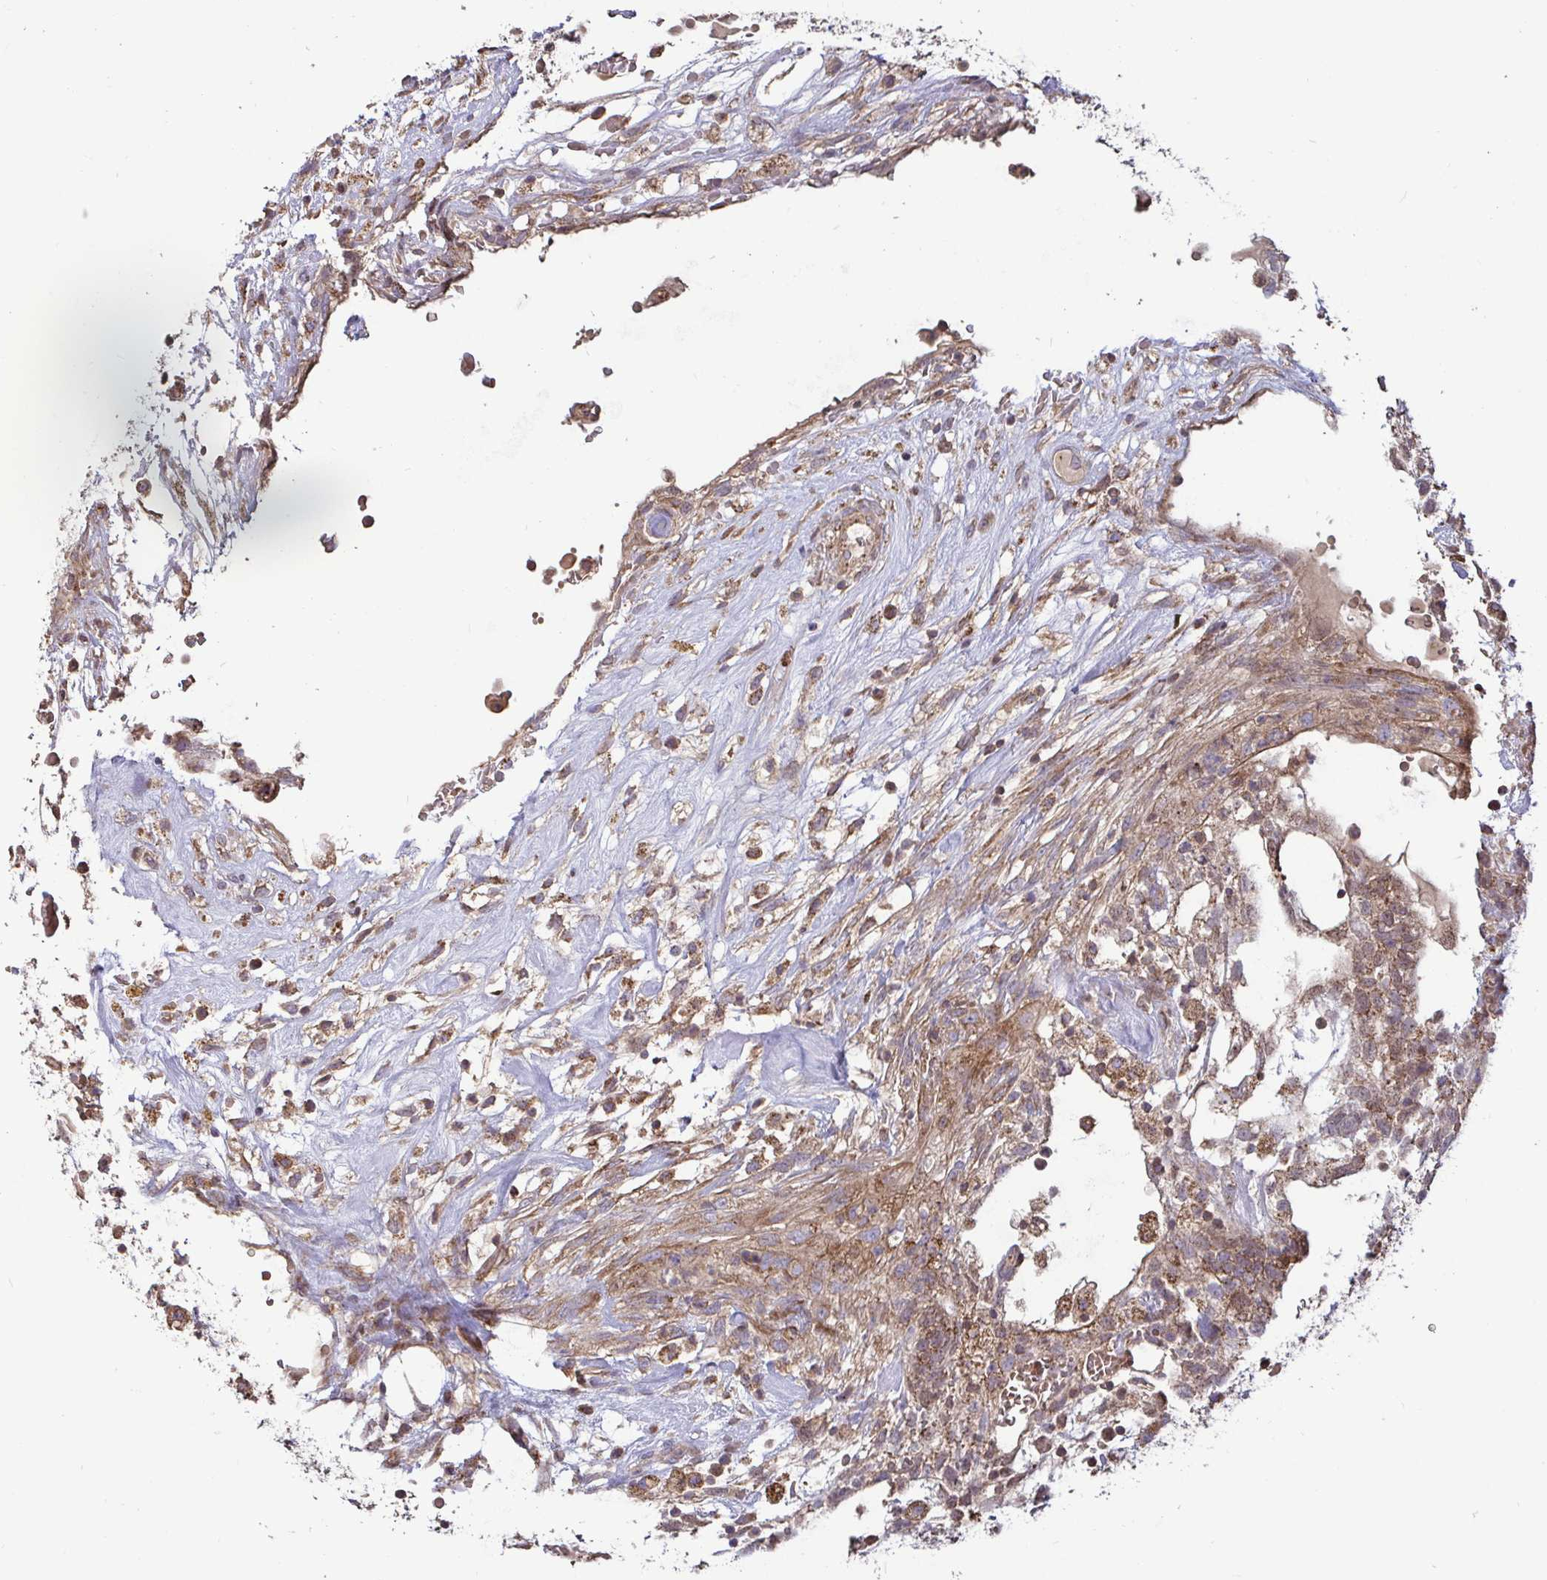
{"staining": {"intensity": "moderate", "quantity": ">75%", "location": "cytoplasmic/membranous"}, "tissue": "testis cancer", "cell_type": "Tumor cells", "image_type": "cancer", "snomed": [{"axis": "morphology", "description": "Carcinoma, Embryonal, NOS"}, {"axis": "topography", "description": "Testis"}], "caption": "This photomicrograph exhibits immunohistochemistry (IHC) staining of testis cancer (embryonal carcinoma), with medium moderate cytoplasmic/membranous expression in approximately >75% of tumor cells.", "gene": "SPRY1", "patient": {"sex": "male", "age": 32}}